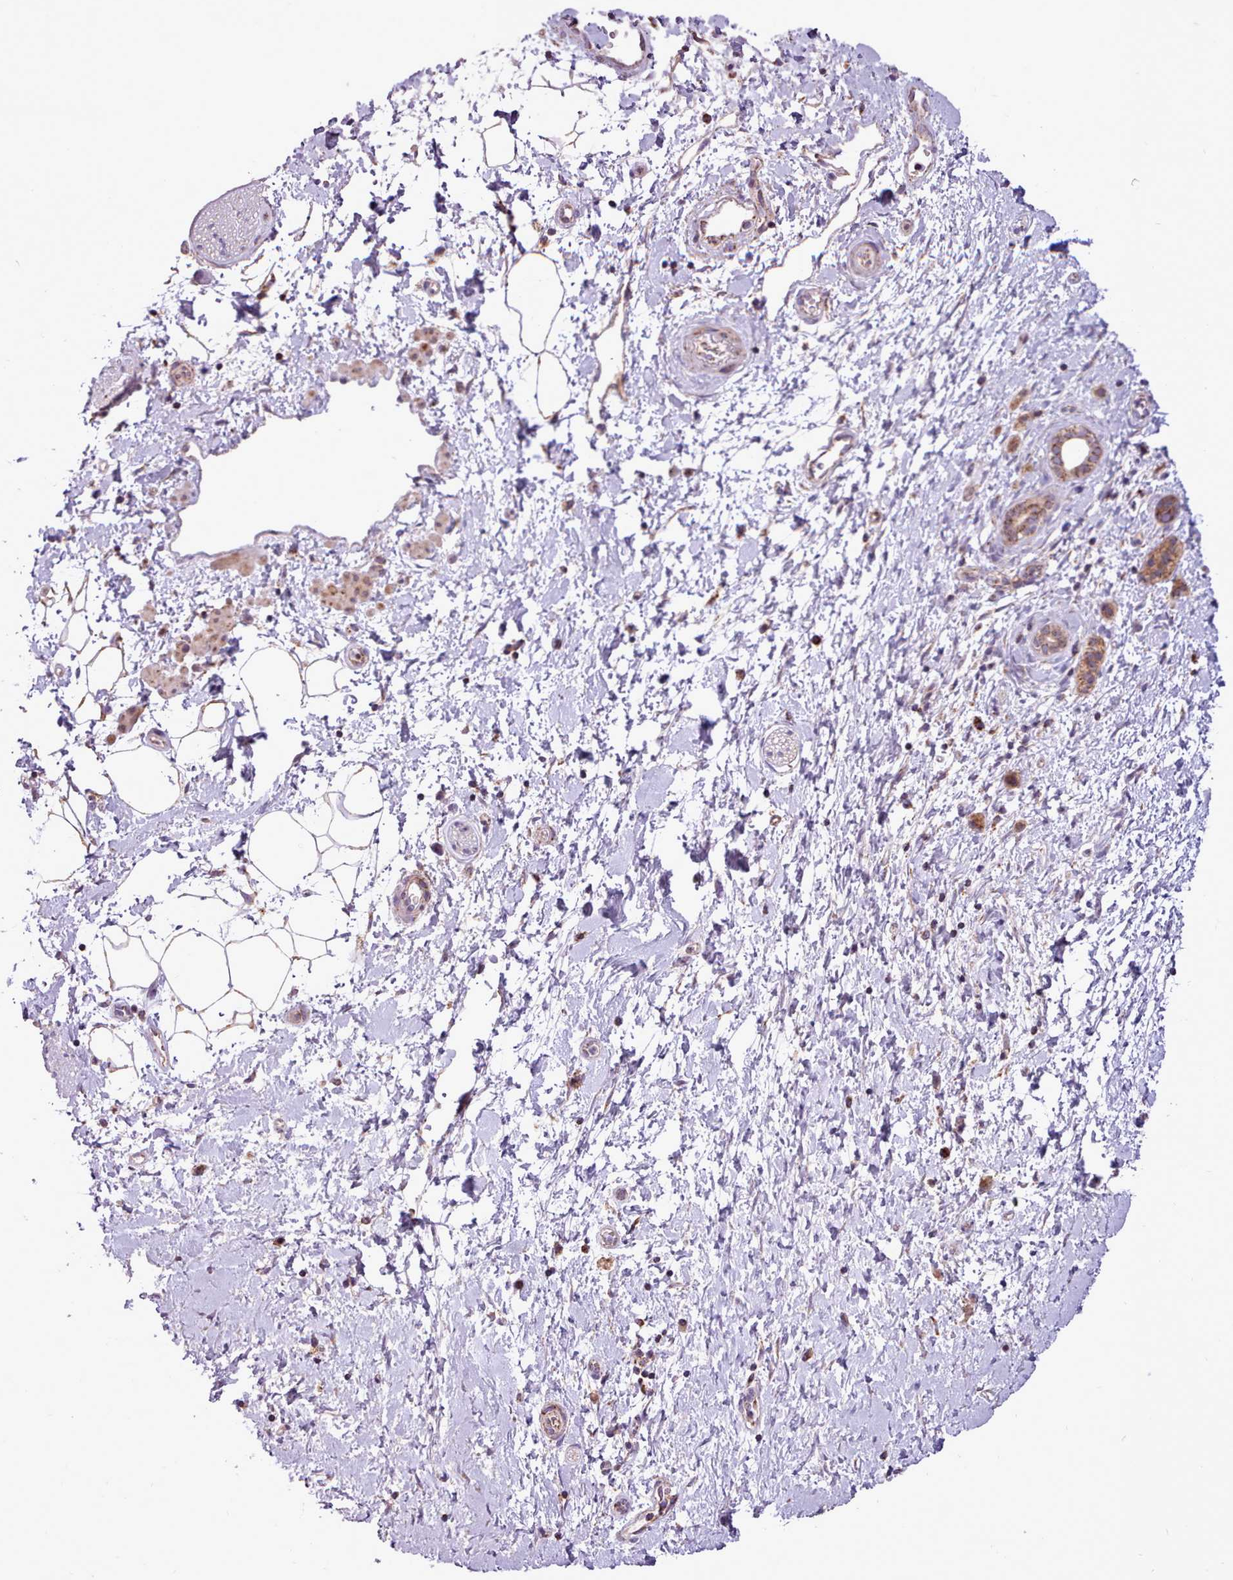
{"staining": {"intensity": "weak", "quantity": "<25%", "location": "cytoplasmic/membranous"}, "tissue": "adipose tissue", "cell_type": "Adipocytes", "image_type": "normal", "snomed": [{"axis": "morphology", "description": "Normal tissue, NOS"}, {"axis": "morphology", "description": "Adenocarcinoma, NOS"}, {"axis": "topography", "description": "Pancreas"}, {"axis": "topography", "description": "Peripheral nerve tissue"}], "caption": "Adipocytes show no significant positivity in benign adipose tissue.", "gene": "LIN7C", "patient": {"sex": "female", "age": 77}}